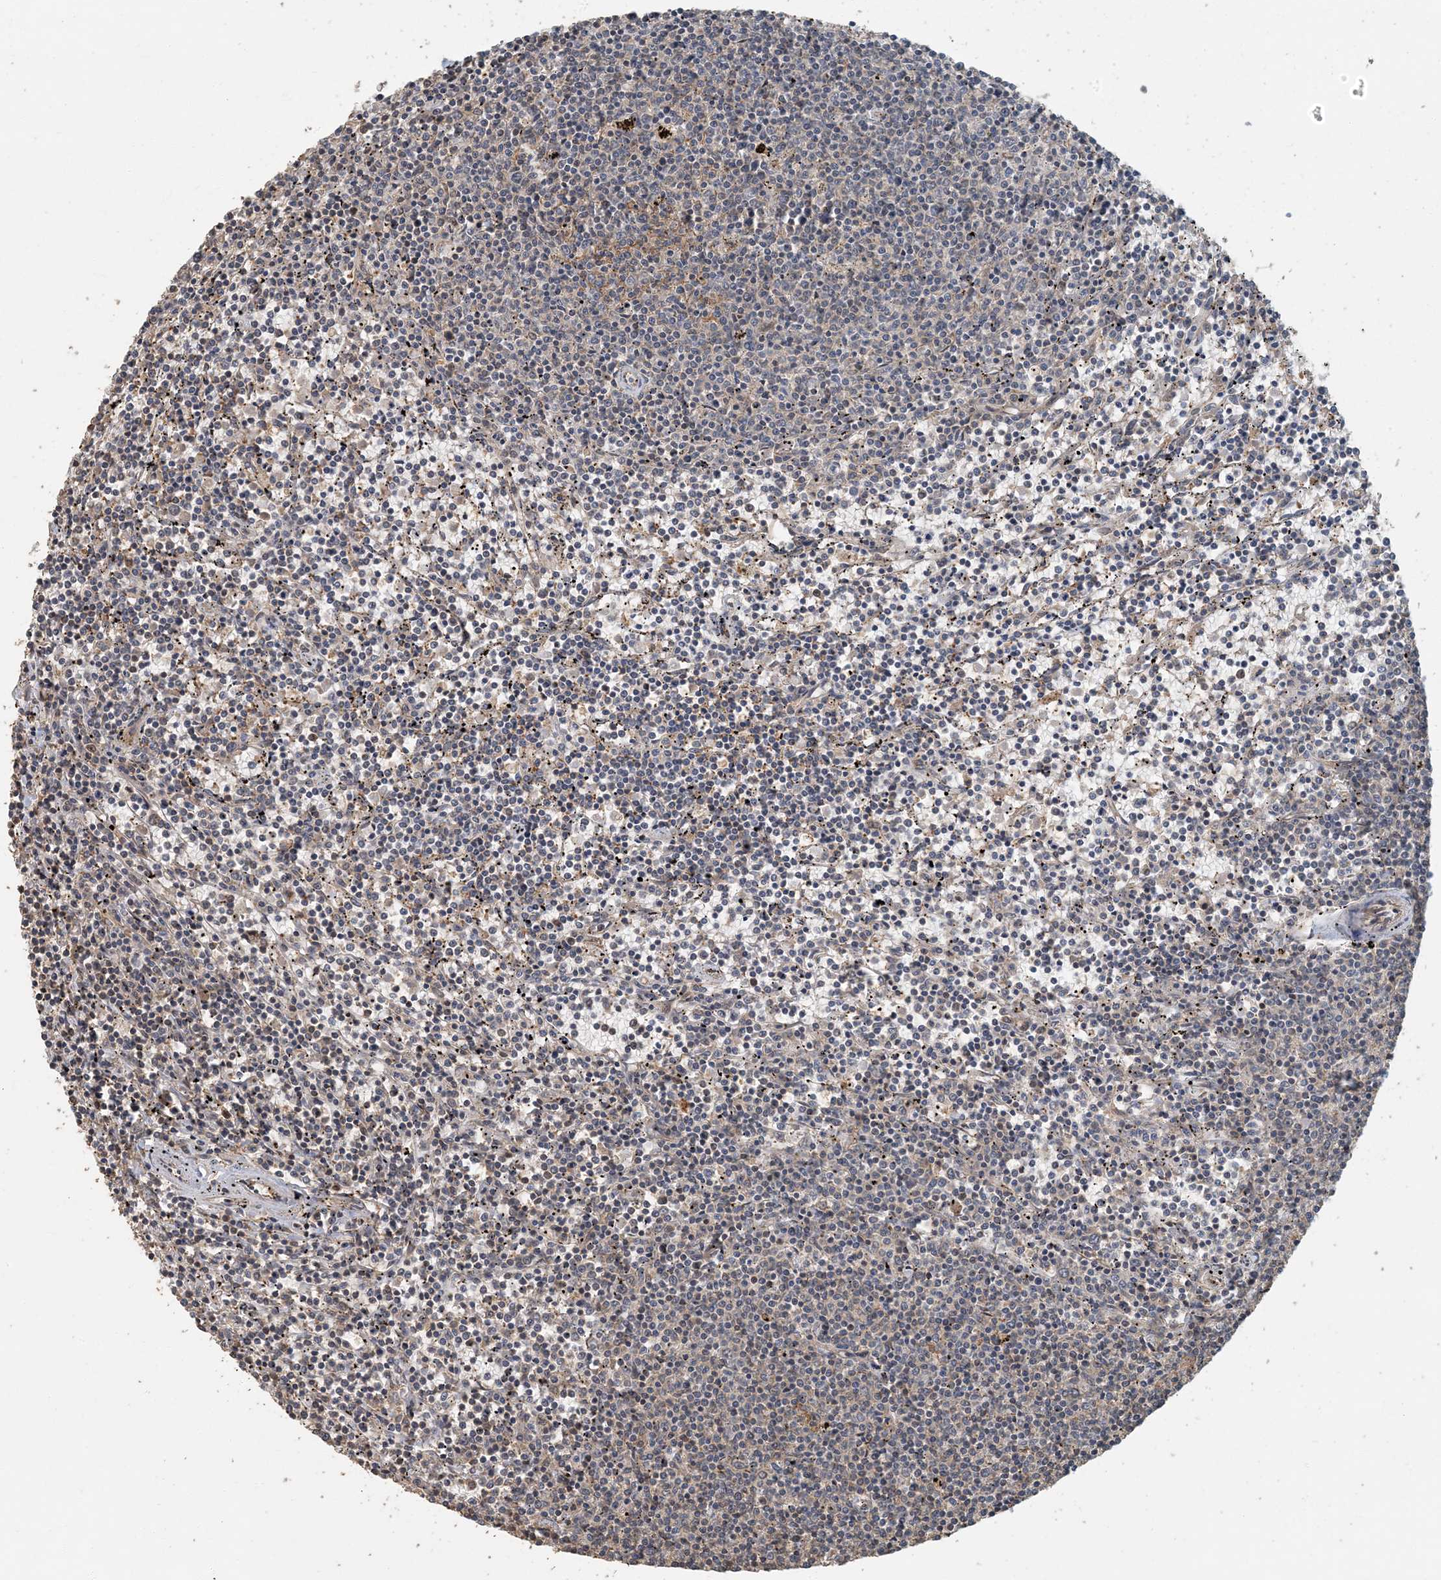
{"staining": {"intensity": "negative", "quantity": "none", "location": "none"}, "tissue": "lymphoma", "cell_type": "Tumor cells", "image_type": "cancer", "snomed": [{"axis": "morphology", "description": "Malignant lymphoma, non-Hodgkin's type, Low grade"}, {"axis": "topography", "description": "Spleen"}], "caption": "Immunohistochemical staining of low-grade malignant lymphoma, non-Hodgkin's type displays no significant expression in tumor cells.", "gene": "AK9", "patient": {"sex": "female", "age": 50}}